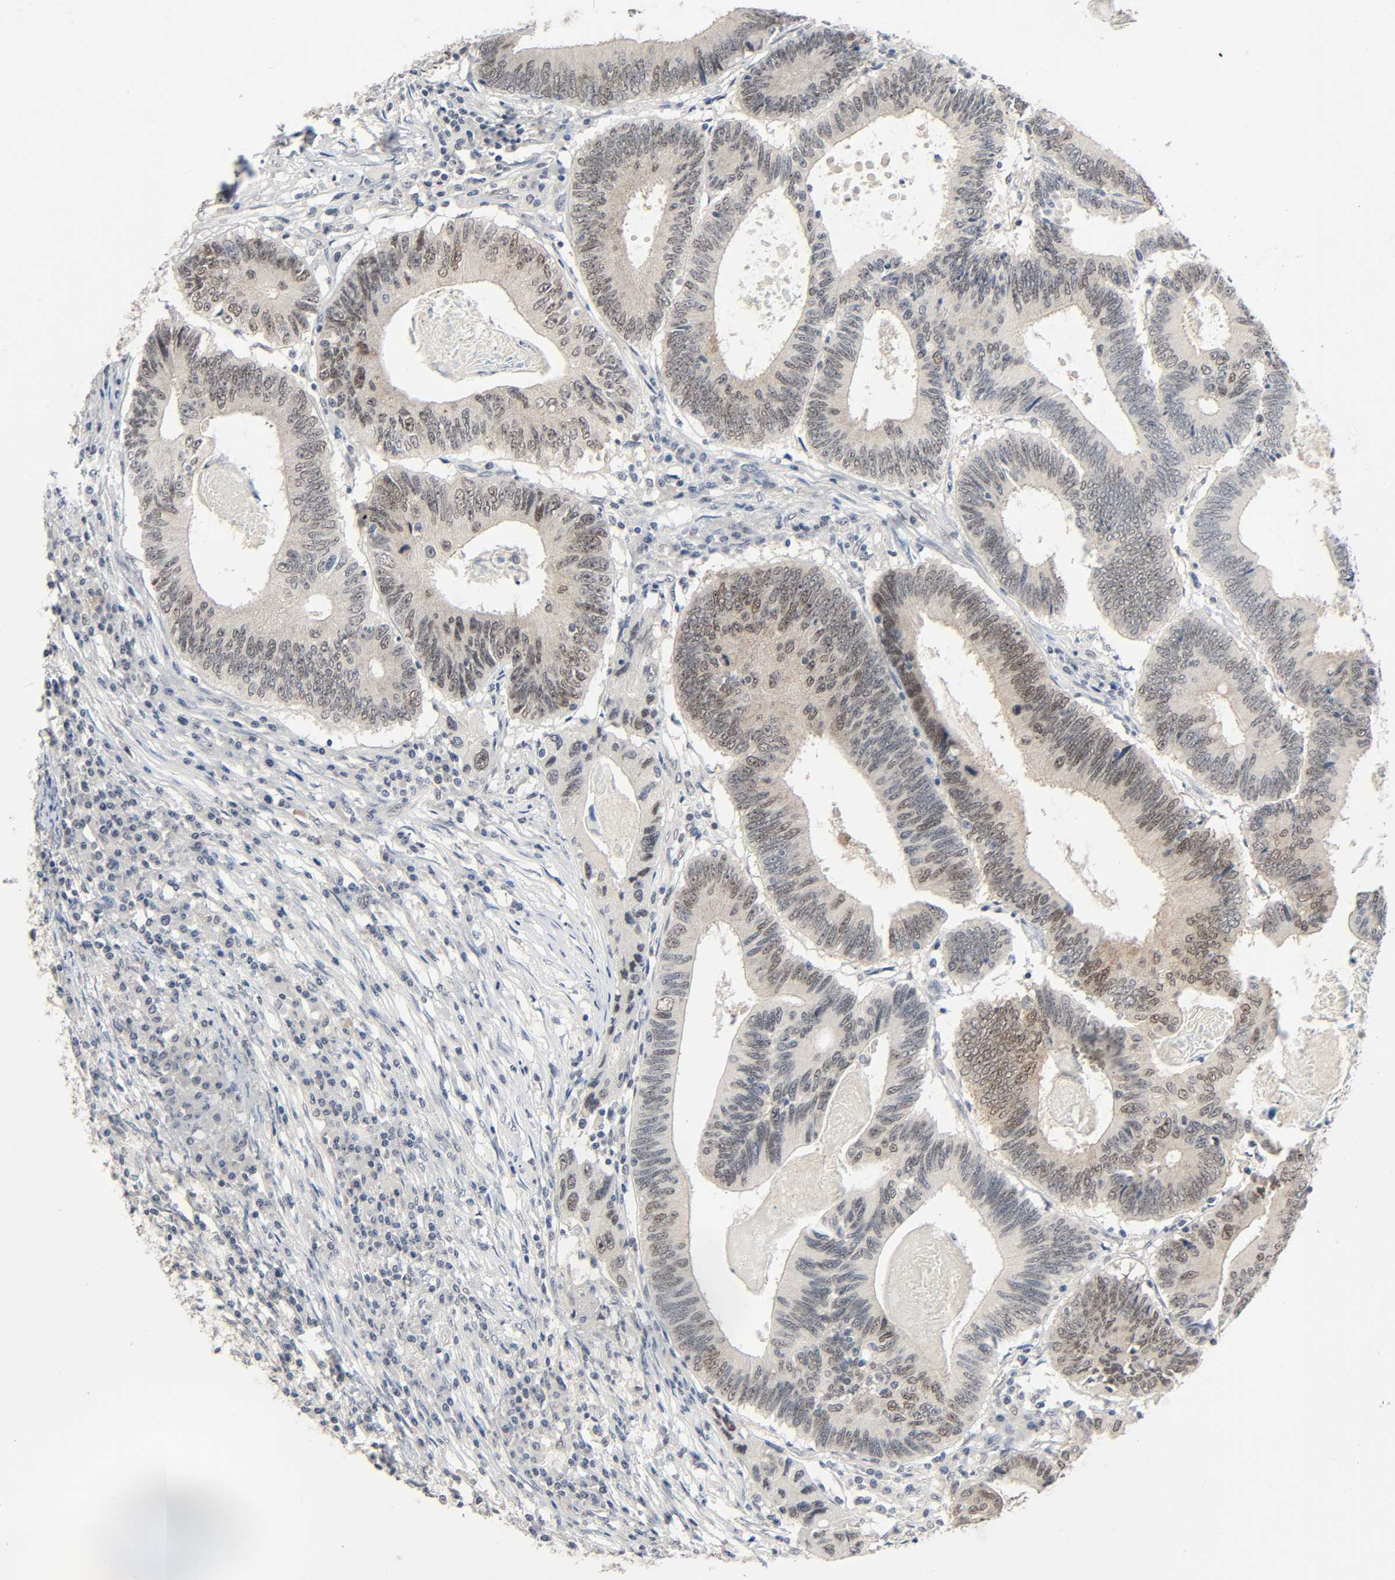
{"staining": {"intensity": "weak", "quantity": "25%-75%", "location": "nuclear"}, "tissue": "colorectal cancer", "cell_type": "Tumor cells", "image_type": "cancer", "snomed": [{"axis": "morphology", "description": "Adenocarcinoma, NOS"}, {"axis": "topography", "description": "Colon"}], "caption": "Immunohistochemistry histopathology image of neoplastic tissue: colorectal cancer (adenocarcinoma) stained using IHC displays low levels of weak protein expression localized specifically in the nuclear of tumor cells, appearing as a nuclear brown color.", "gene": "MAPKAPK5", "patient": {"sex": "female", "age": 78}}